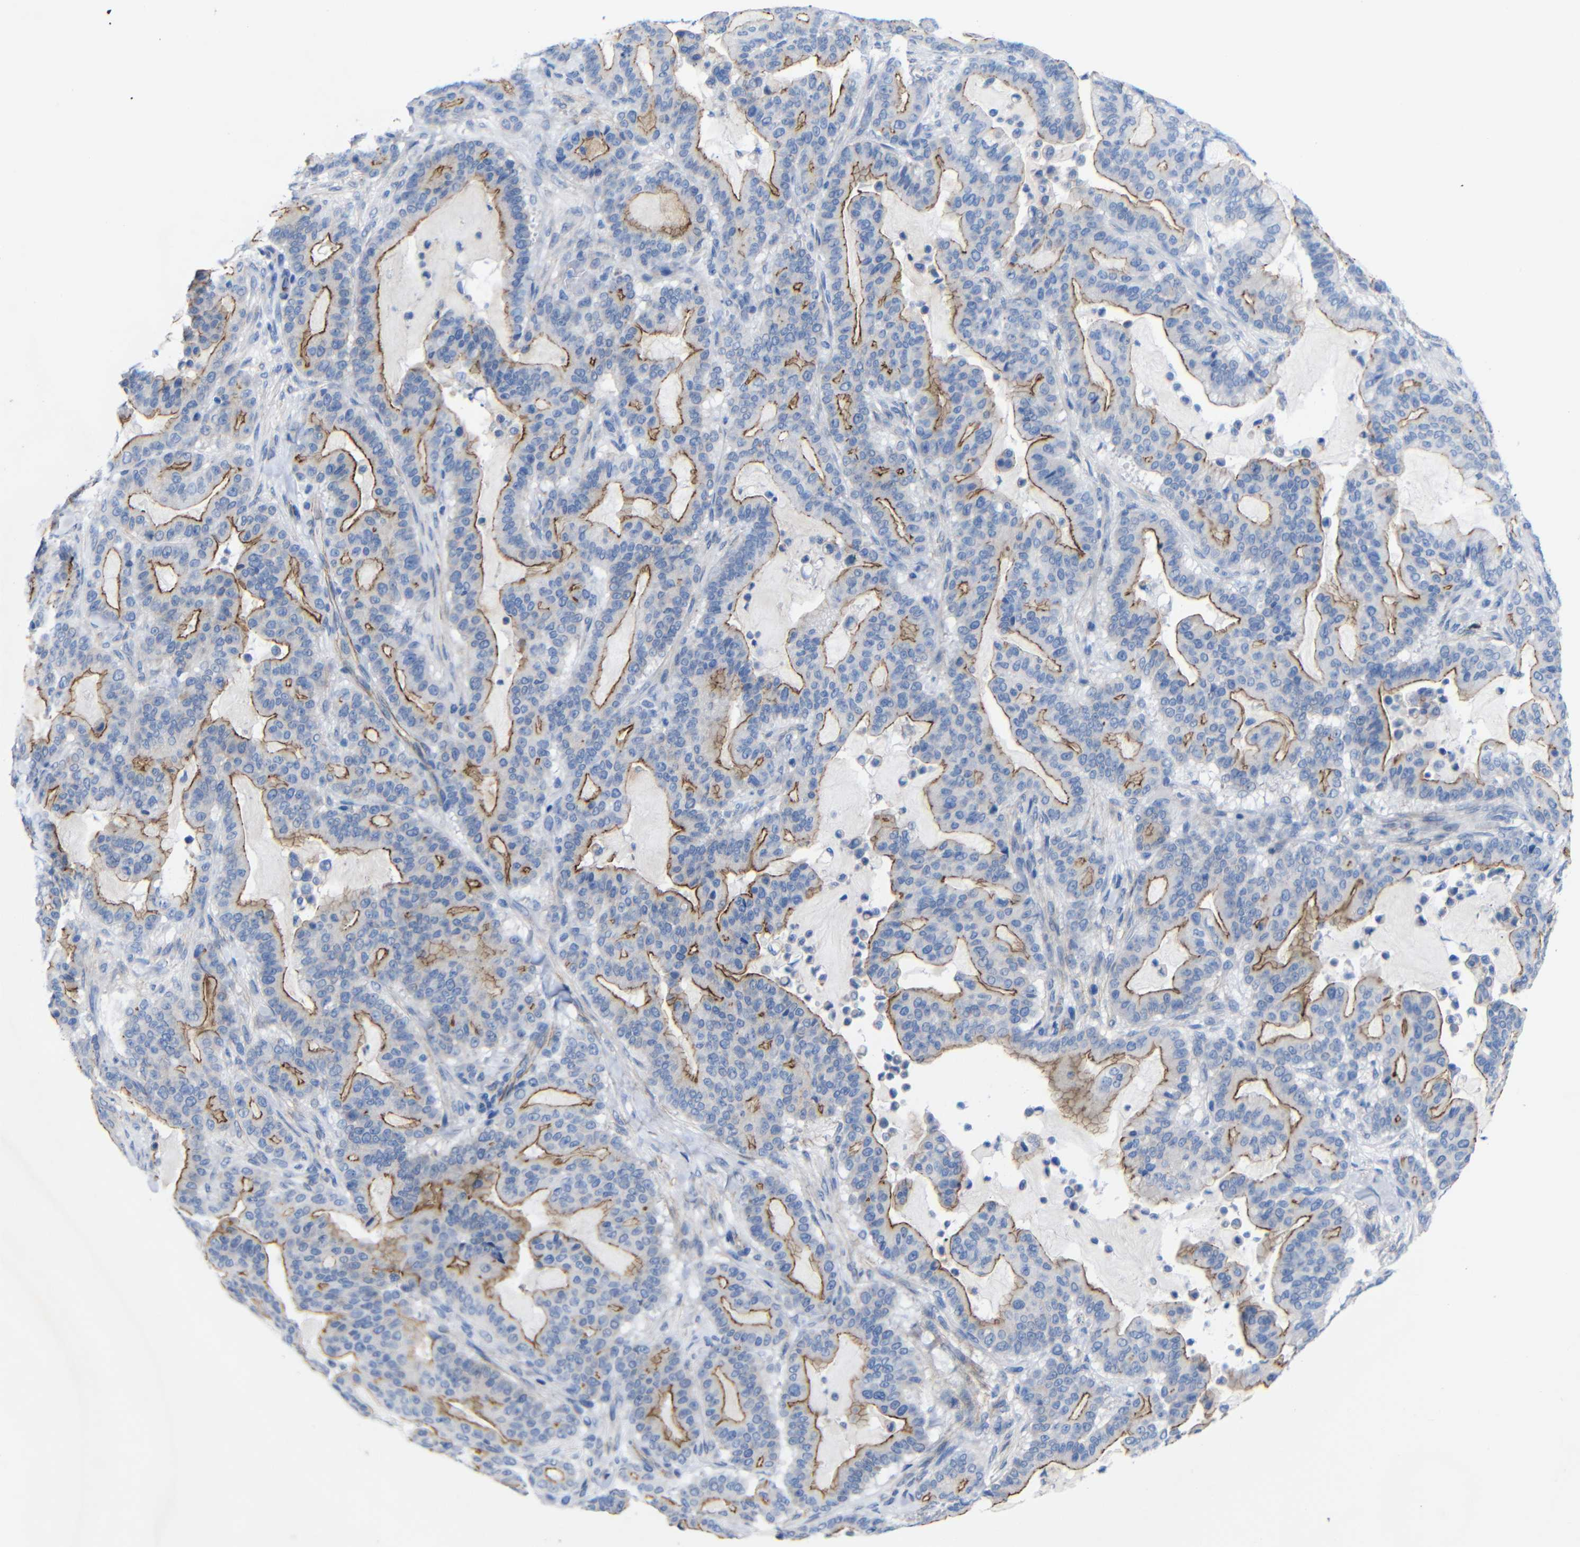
{"staining": {"intensity": "moderate", "quantity": ">75%", "location": "cytoplasmic/membranous"}, "tissue": "pancreatic cancer", "cell_type": "Tumor cells", "image_type": "cancer", "snomed": [{"axis": "morphology", "description": "Adenocarcinoma, NOS"}, {"axis": "topography", "description": "Pancreas"}], "caption": "The histopathology image displays a brown stain indicating the presence of a protein in the cytoplasmic/membranous of tumor cells in adenocarcinoma (pancreatic). (Brightfield microscopy of DAB IHC at high magnification).", "gene": "CGNL1", "patient": {"sex": "male", "age": 63}}